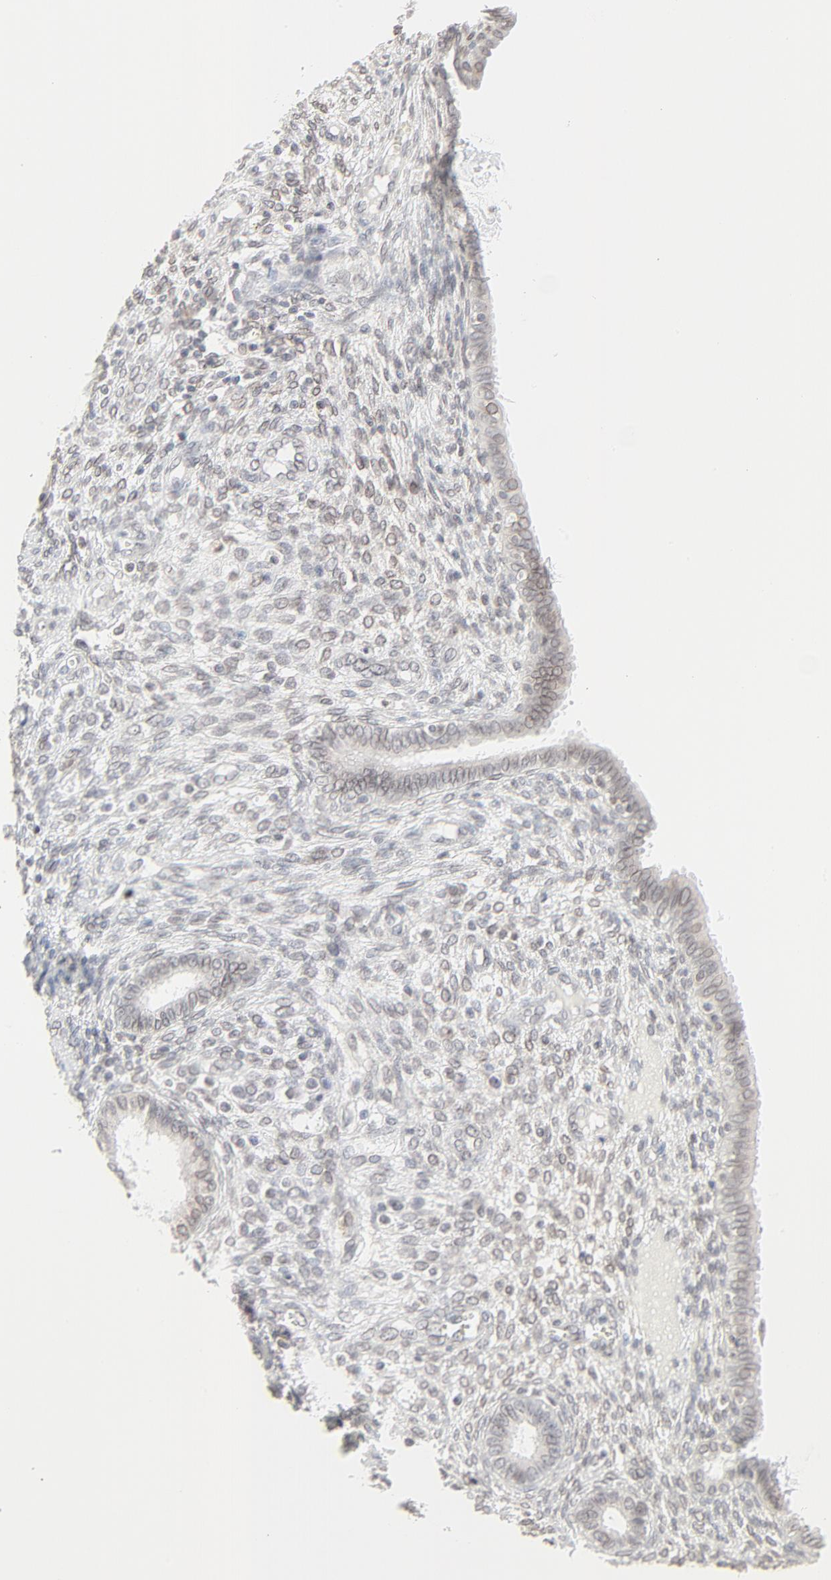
{"staining": {"intensity": "negative", "quantity": "none", "location": "none"}, "tissue": "endometrium", "cell_type": "Cells in endometrial stroma", "image_type": "normal", "snomed": [{"axis": "morphology", "description": "Normal tissue, NOS"}, {"axis": "topography", "description": "Endometrium"}], "caption": "Immunohistochemical staining of unremarkable endometrium displays no significant positivity in cells in endometrial stroma. The staining is performed using DAB (3,3'-diaminobenzidine) brown chromogen with nuclei counter-stained in using hematoxylin.", "gene": "MAD1L1", "patient": {"sex": "female", "age": 72}}